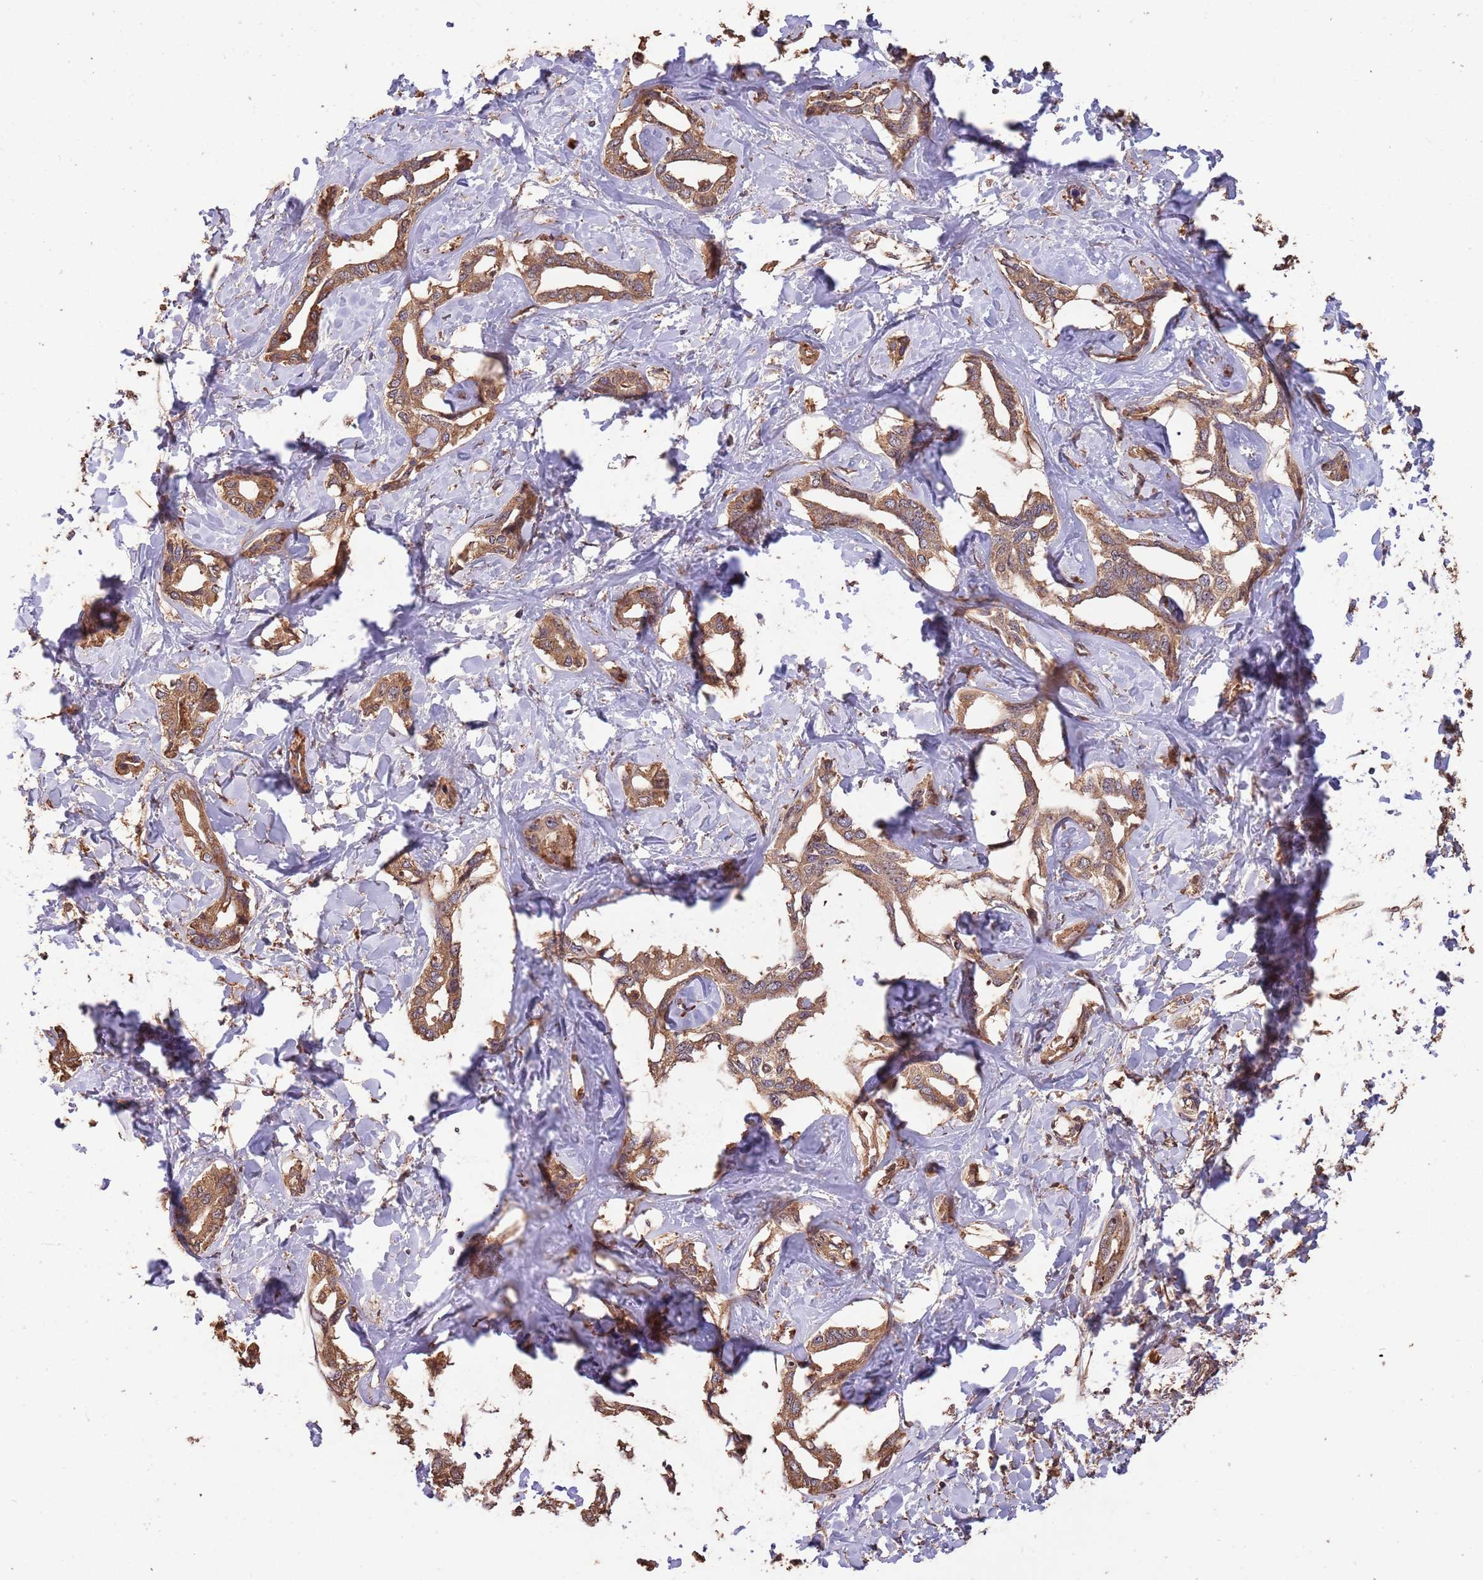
{"staining": {"intensity": "moderate", "quantity": ">75%", "location": "cytoplasmic/membranous"}, "tissue": "liver cancer", "cell_type": "Tumor cells", "image_type": "cancer", "snomed": [{"axis": "morphology", "description": "Cholangiocarcinoma"}, {"axis": "topography", "description": "Liver"}], "caption": "There is medium levels of moderate cytoplasmic/membranous positivity in tumor cells of liver cancer (cholangiocarcinoma), as demonstrated by immunohistochemical staining (brown color).", "gene": "ZNF428", "patient": {"sex": "male", "age": 59}}